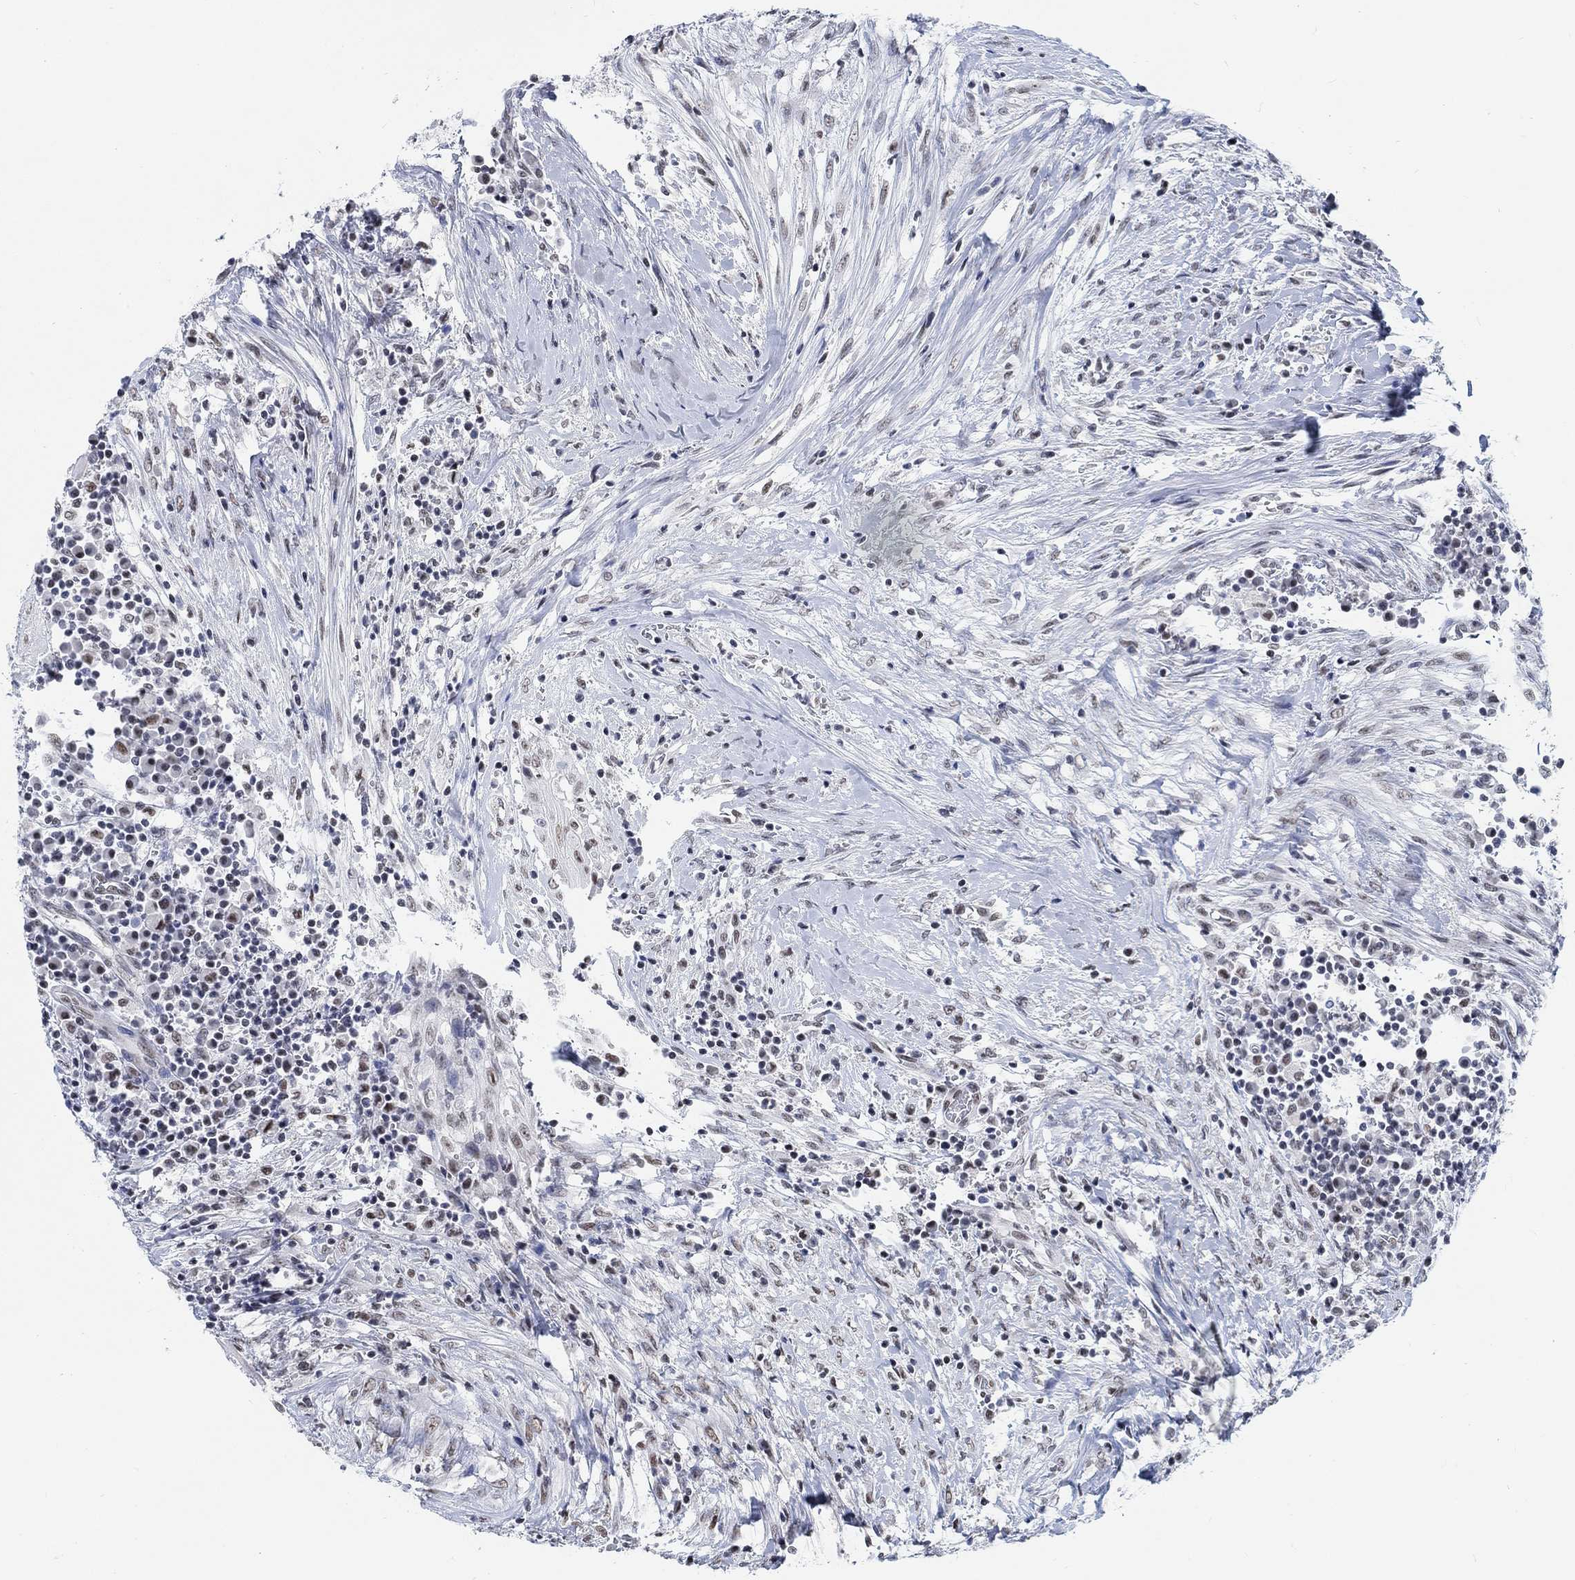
{"staining": {"intensity": "weak", "quantity": ">75%", "location": "nuclear"}, "tissue": "head and neck cancer", "cell_type": "Tumor cells", "image_type": "cancer", "snomed": [{"axis": "morphology", "description": "Squamous cell carcinoma, NOS"}, {"axis": "topography", "description": "Oral tissue"}, {"axis": "topography", "description": "Head-Neck"}], "caption": "An image of human head and neck squamous cell carcinoma stained for a protein exhibits weak nuclear brown staining in tumor cells.", "gene": "KCNH8", "patient": {"sex": "male", "age": 58}}